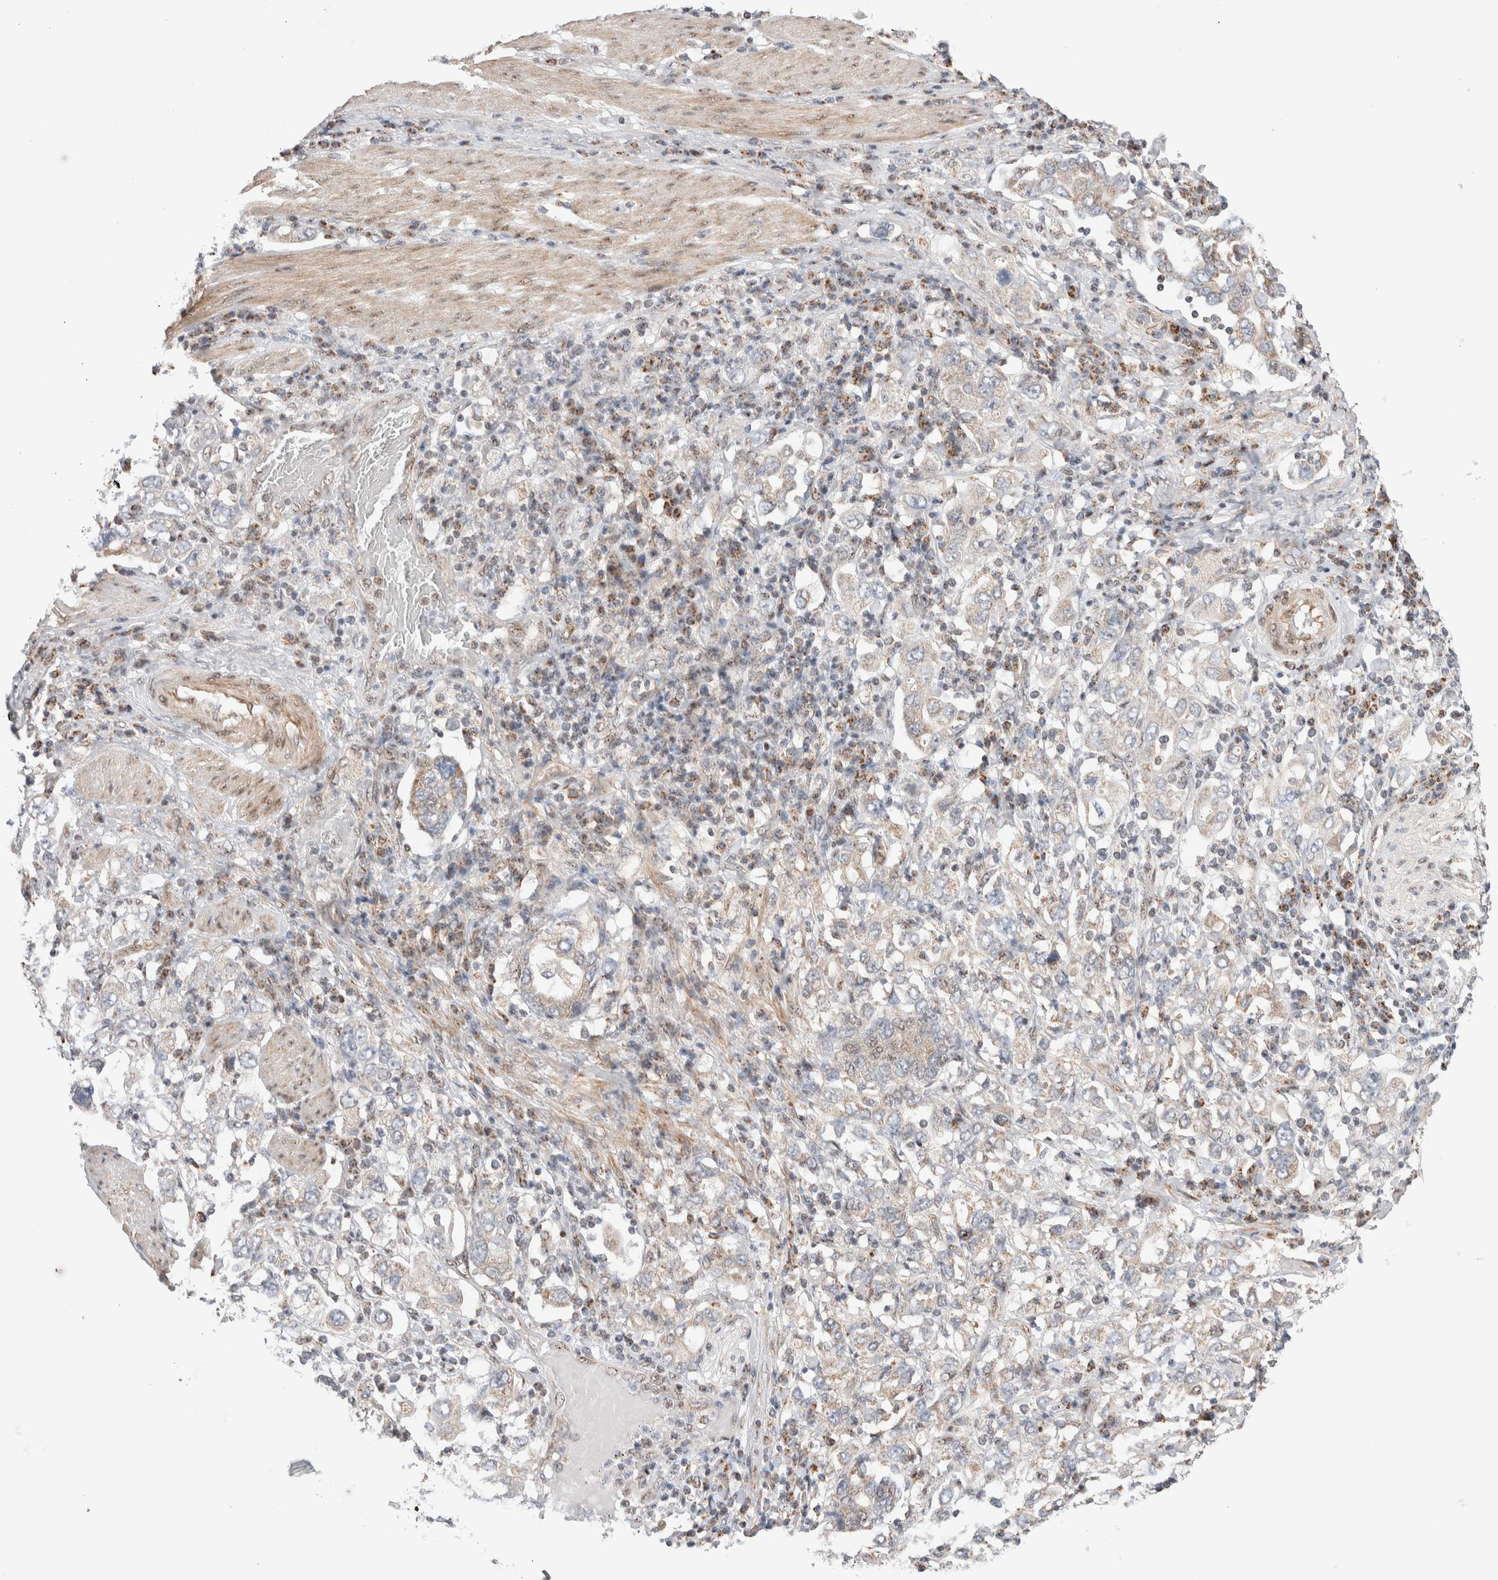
{"staining": {"intensity": "weak", "quantity": "<25%", "location": "cytoplasmic/membranous"}, "tissue": "stomach cancer", "cell_type": "Tumor cells", "image_type": "cancer", "snomed": [{"axis": "morphology", "description": "Adenocarcinoma, NOS"}, {"axis": "topography", "description": "Stomach, upper"}], "caption": "An immunohistochemistry (IHC) histopathology image of adenocarcinoma (stomach) is shown. There is no staining in tumor cells of adenocarcinoma (stomach). The staining was performed using DAB to visualize the protein expression in brown, while the nuclei were stained in blue with hematoxylin (Magnification: 20x).", "gene": "ZNF695", "patient": {"sex": "male", "age": 62}}